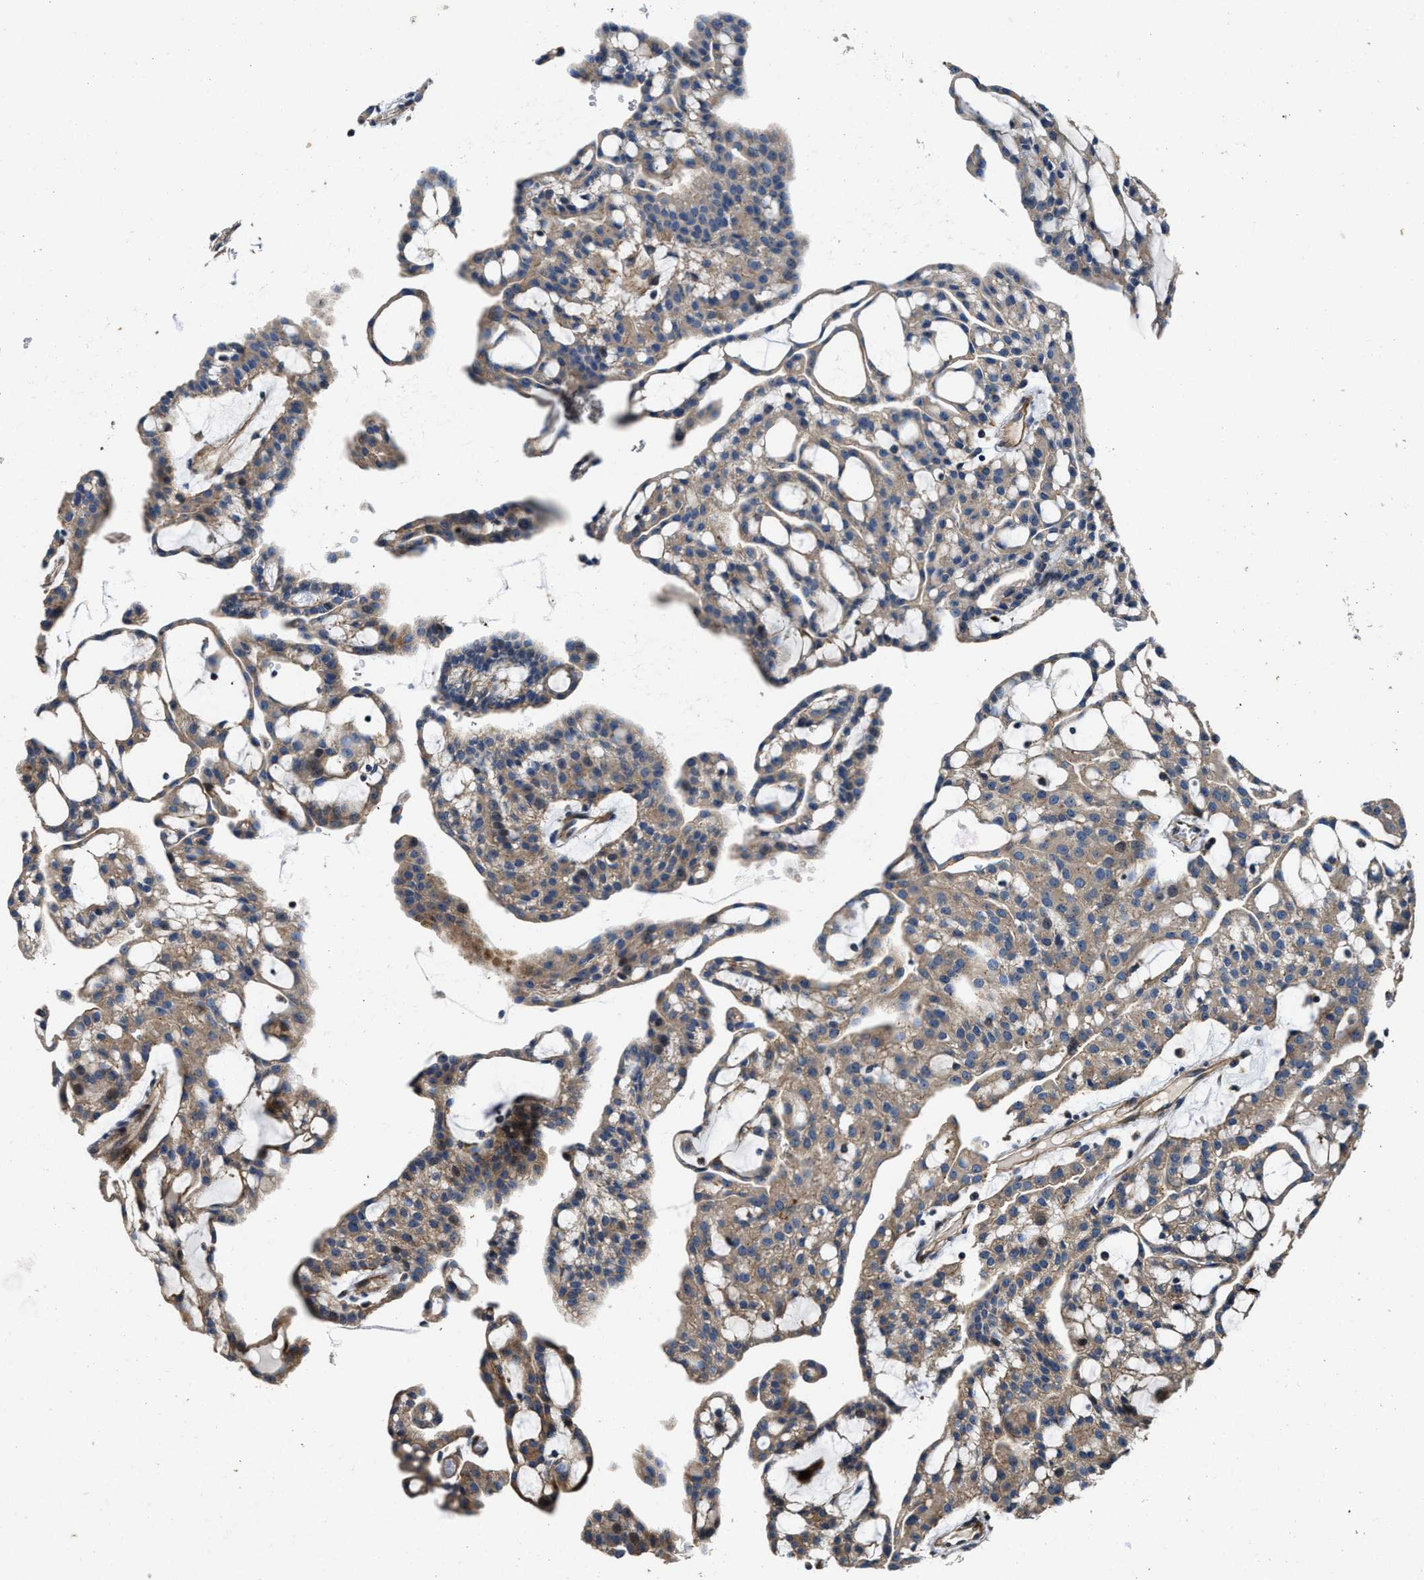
{"staining": {"intensity": "weak", "quantity": ">75%", "location": "cytoplasmic/membranous"}, "tissue": "renal cancer", "cell_type": "Tumor cells", "image_type": "cancer", "snomed": [{"axis": "morphology", "description": "Adenocarcinoma, NOS"}, {"axis": "topography", "description": "Kidney"}], "caption": "A high-resolution micrograph shows immunohistochemistry staining of renal cancer, which demonstrates weak cytoplasmic/membranous staining in about >75% of tumor cells.", "gene": "PTAR1", "patient": {"sex": "male", "age": 63}}